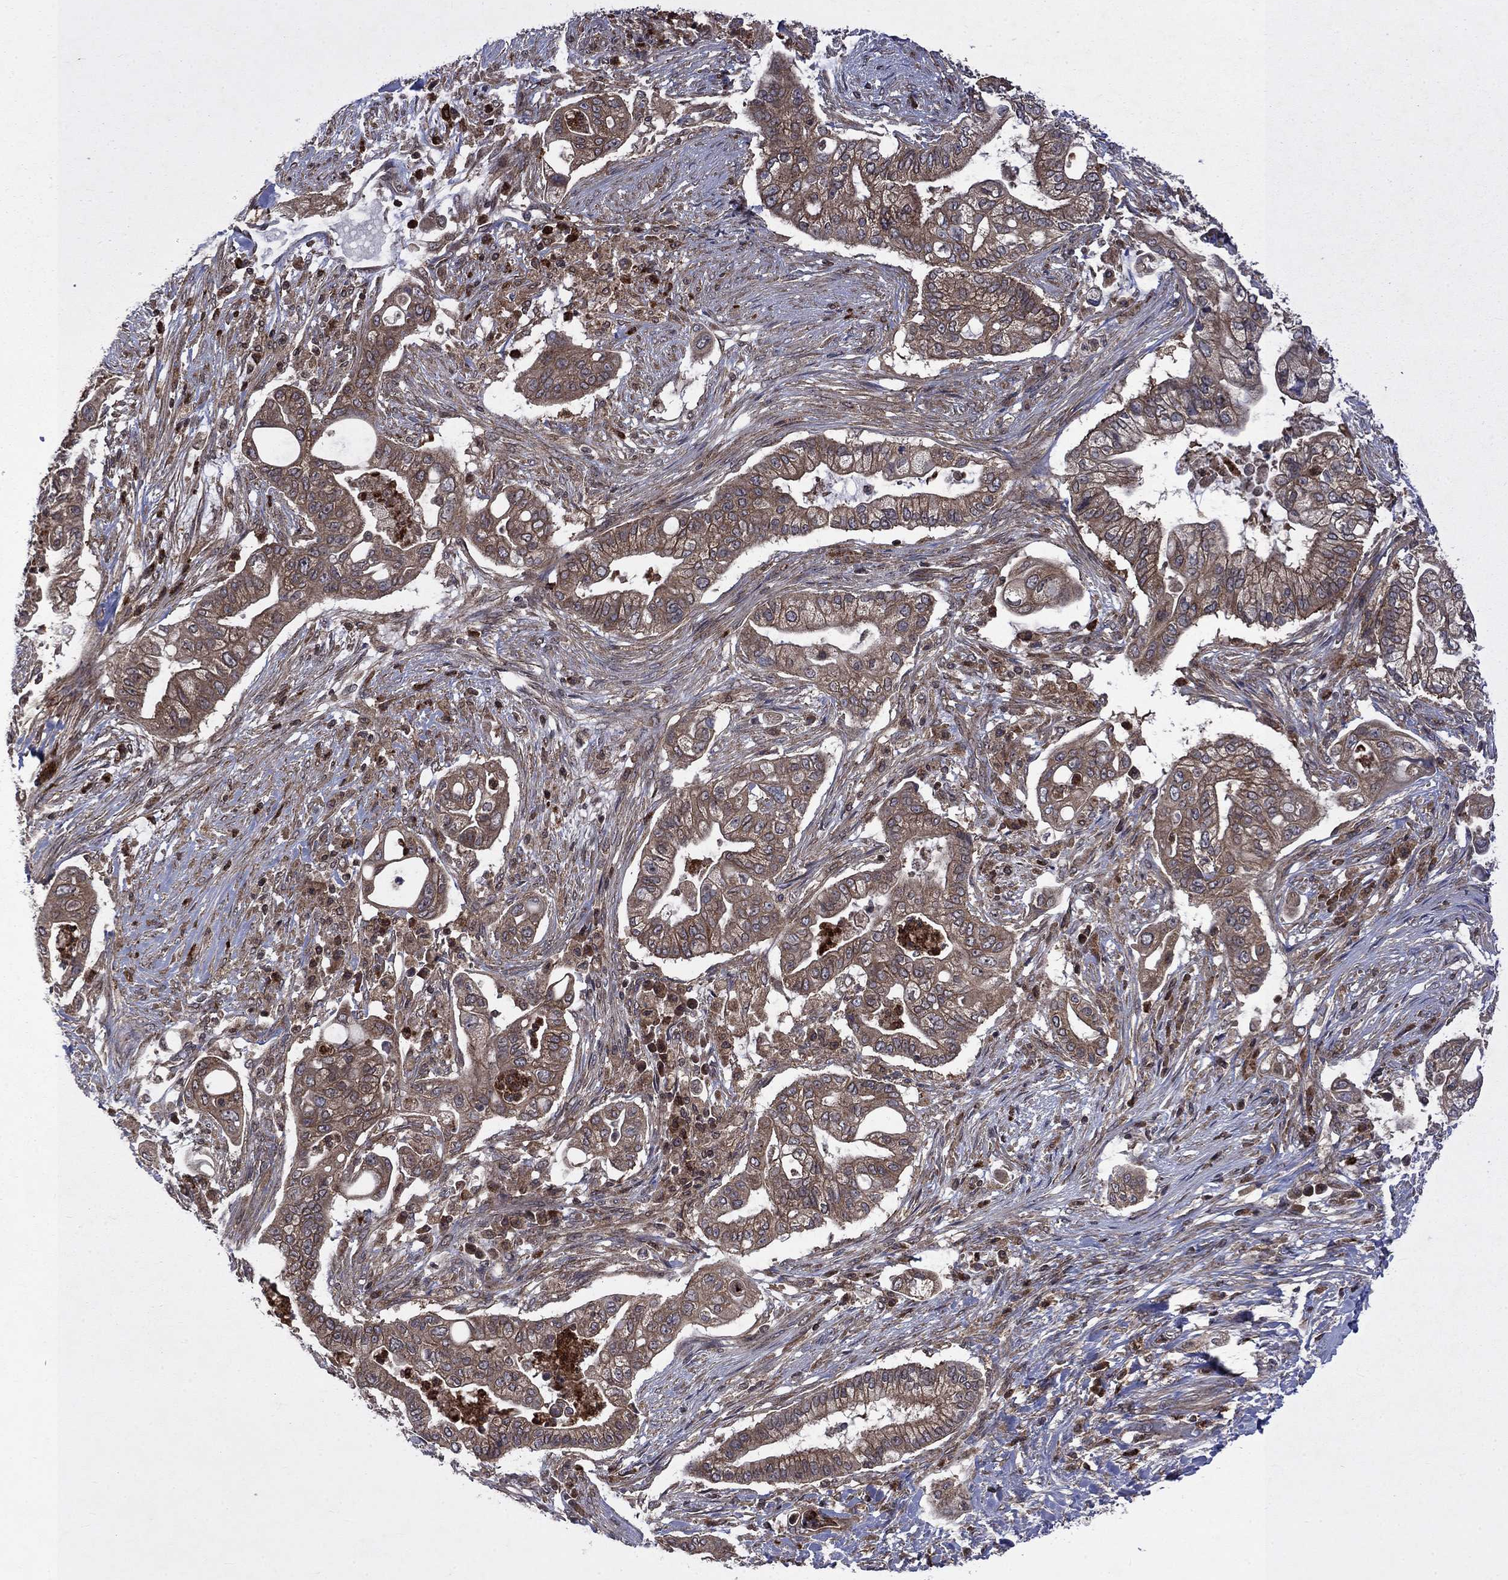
{"staining": {"intensity": "moderate", "quantity": ">75%", "location": "cytoplasmic/membranous"}, "tissue": "pancreatic cancer", "cell_type": "Tumor cells", "image_type": "cancer", "snomed": [{"axis": "morphology", "description": "Adenocarcinoma, NOS"}, {"axis": "topography", "description": "Pancreas"}], "caption": "Protein expression analysis of human pancreatic cancer (adenocarcinoma) reveals moderate cytoplasmic/membranous positivity in approximately >75% of tumor cells.", "gene": "TMEM33", "patient": {"sex": "female", "age": 69}}